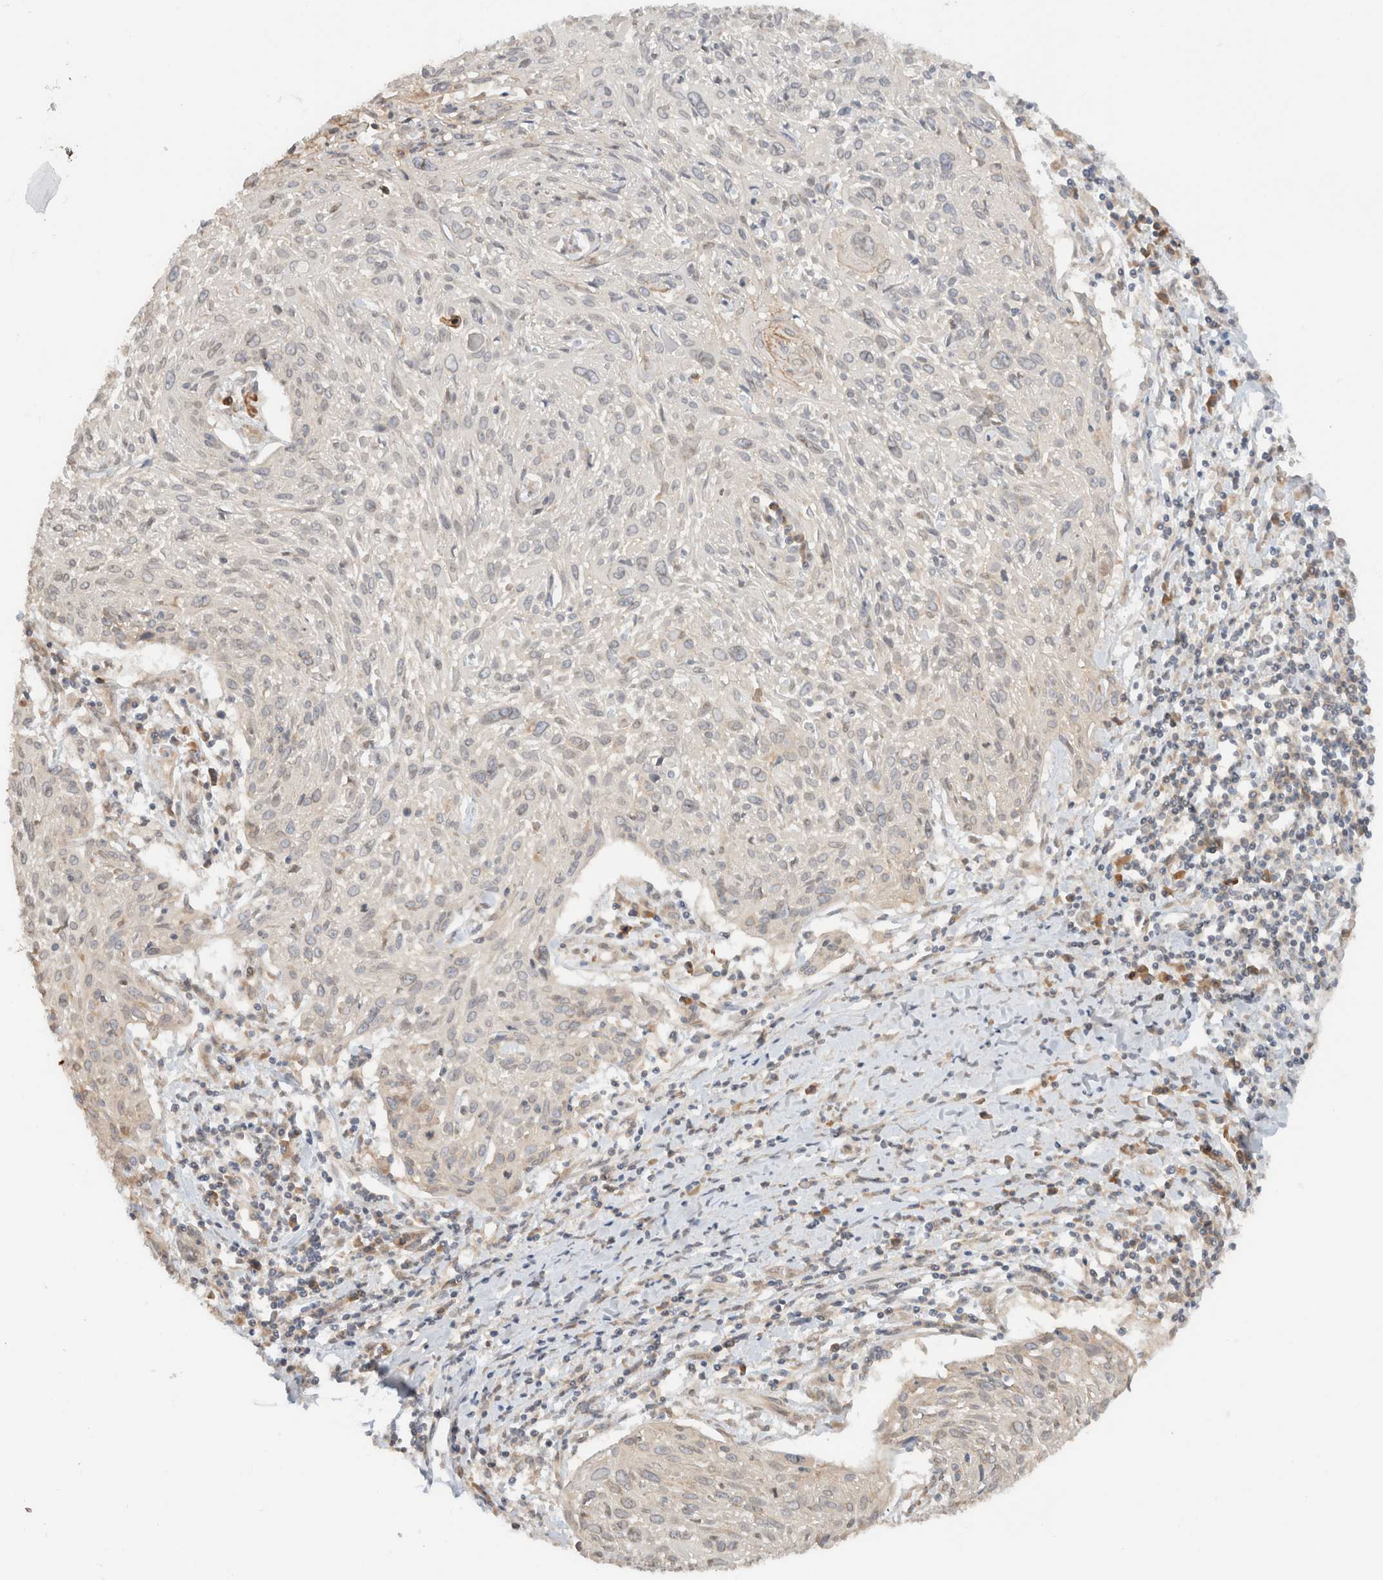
{"staining": {"intensity": "negative", "quantity": "none", "location": "none"}, "tissue": "cervical cancer", "cell_type": "Tumor cells", "image_type": "cancer", "snomed": [{"axis": "morphology", "description": "Squamous cell carcinoma, NOS"}, {"axis": "topography", "description": "Cervix"}], "caption": "Immunohistochemistry (IHC) of cervical cancer (squamous cell carcinoma) demonstrates no positivity in tumor cells. The staining was performed using DAB to visualize the protein expression in brown, while the nuclei were stained in blue with hematoxylin (Magnification: 20x).", "gene": "ARFGEF2", "patient": {"sex": "female", "age": 51}}